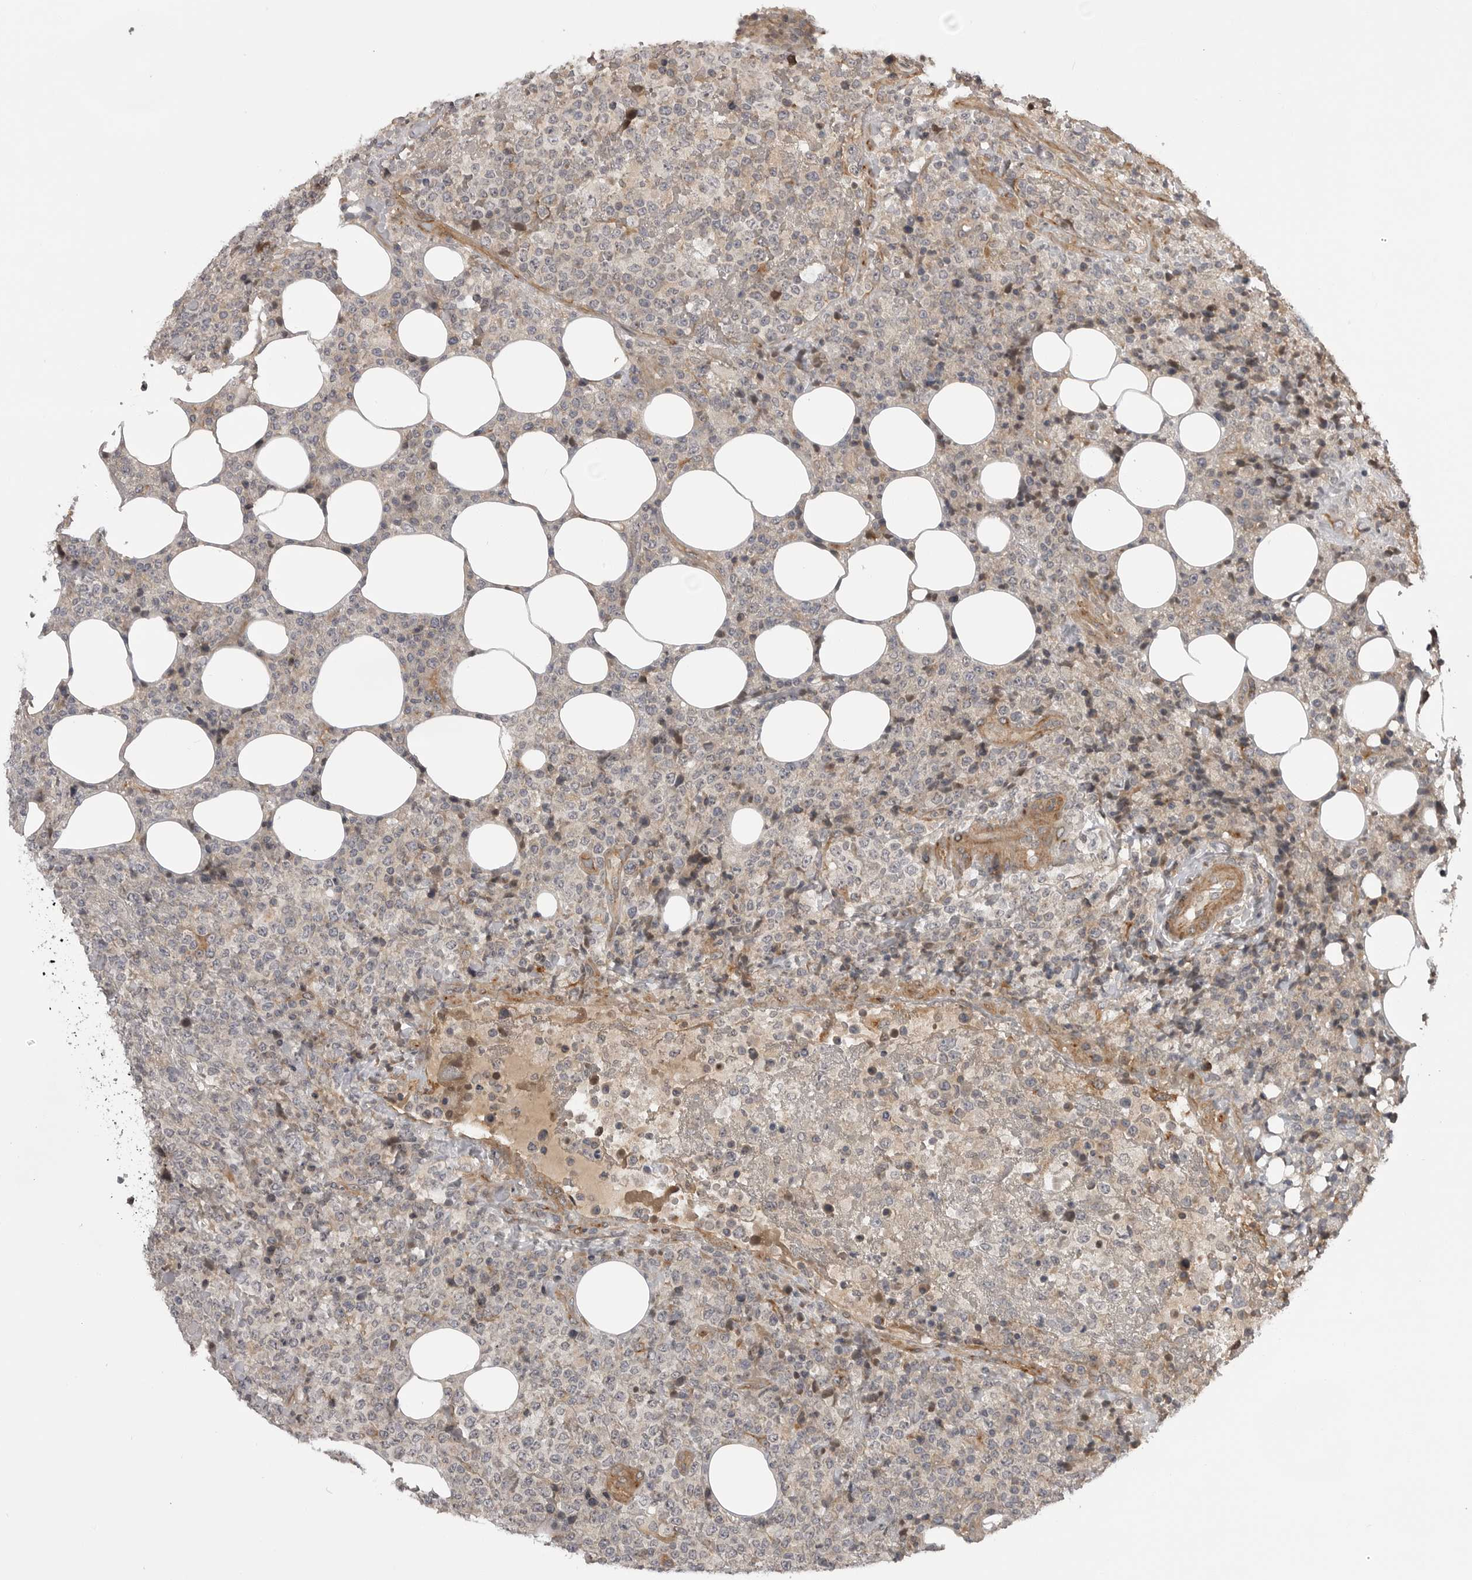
{"staining": {"intensity": "negative", "quantity": "none", "location": "none"}, "tissue": "lymphoma", "cell_type": "Tumor cells", "image_type": "cancer", "snomed": [{"axis": "morphology", "description": "Malignant lymphoma, non-Hodgkin's type, High grade"}, {"axis": "topography", "description": "Lymph node"}], "caption": "There is no significant positivity in tumor cells of lymphoma.", "gene": "LRRC45", "patient": {"sex": "male", "age": 13}}